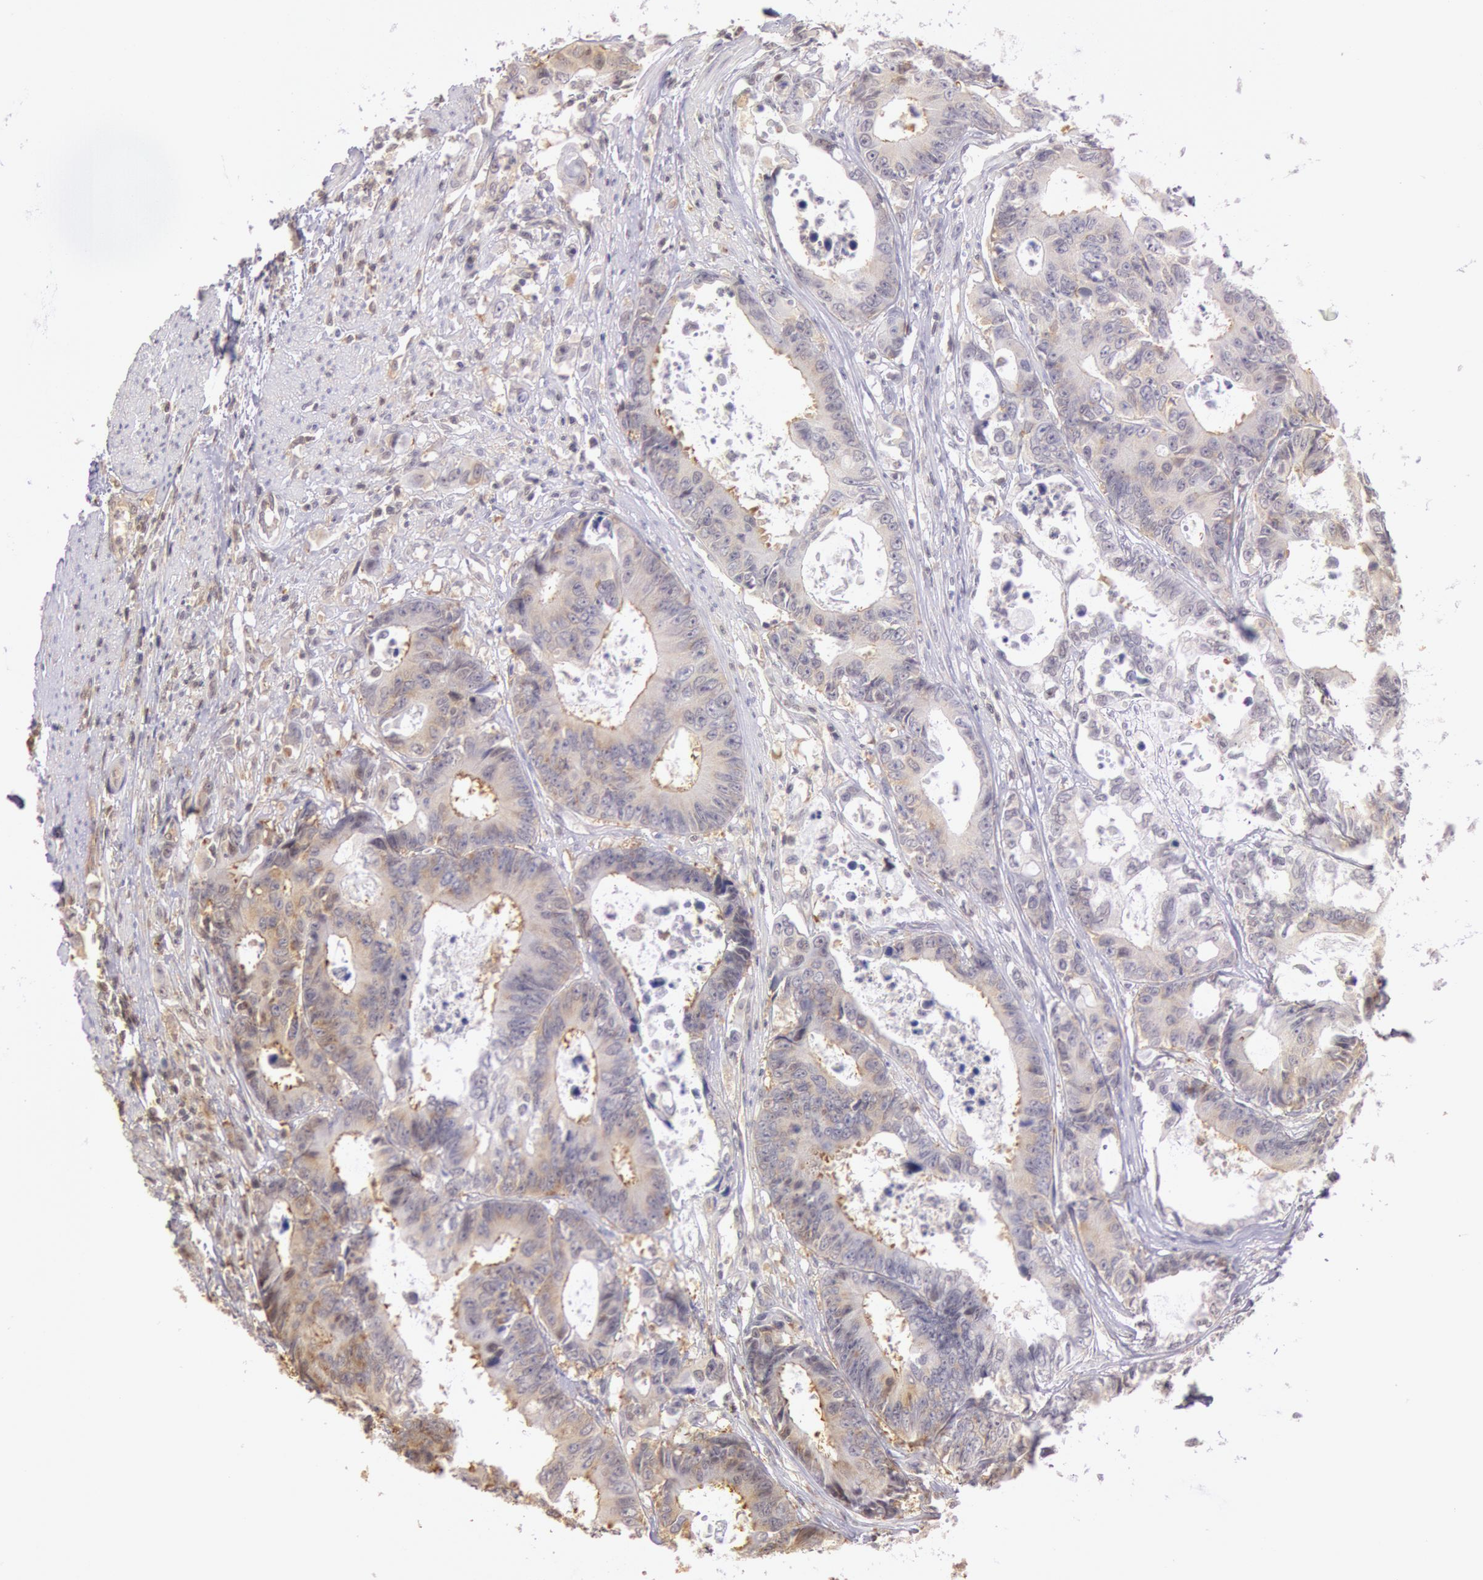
{"staining": {"intensity": "moderate", "quantity": "25%-75%", "location": "cytoplasmic/membranous"}, "tissue": "colorectal cancer", "cell_type": "Tumor cells", "image_type": "cancer", "snomed": [{"axis": "morphology", "description": "Adenocarcinoma, NOS"}, {"axis": "topography", "description": "Rectum"}], "caption": "Protein expression by immunohistochemistry (IHC) displays moderate cytoplasmic/membranous staining in about 25%-75% of tumor cells in colorectal cancer (adenocarcinoma).", "gene": "HIF1A", "patient": {"sex": "female", "age": 98}}